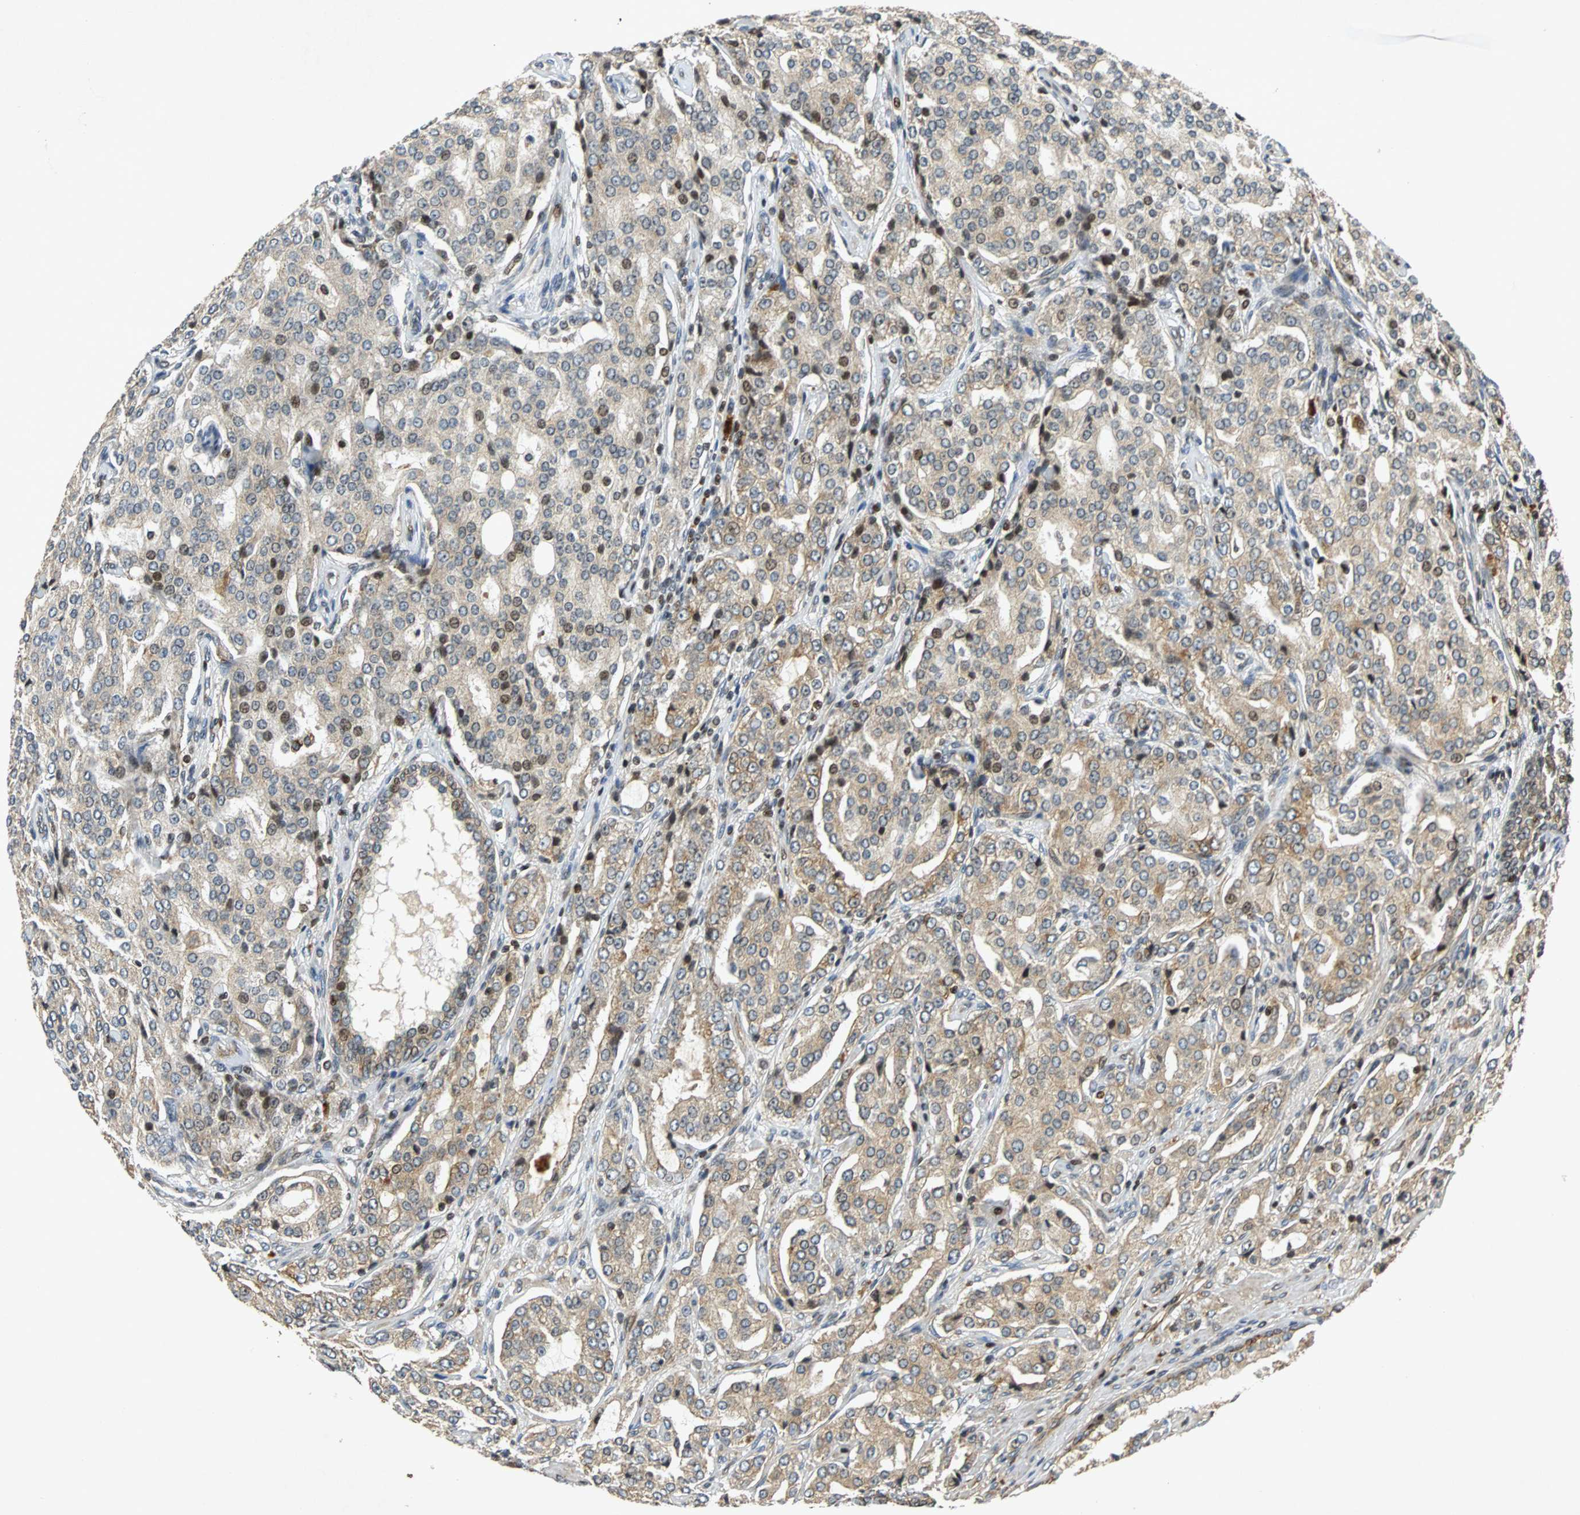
{"staining": {"intensity": "weak", "quantity": "25%-75%", "location": "cytoplasmic/membranous,nuclear"}, "tissue": "prostate cancer", "cell_type": "Tumor cells", "image_type": "cancer", "snomed": [{"axis": "morphology", "description": "Adenocarcinoma, High grade"}, {"axis": "topography", "description": "Prostate"}], "caption": "High-grade adenocarcinoma (prostate) stained with a protein marker shows weak staining in tumor cells.", "gene": "TUBA4A", "patient": {"sex": "male", "age": 72}}